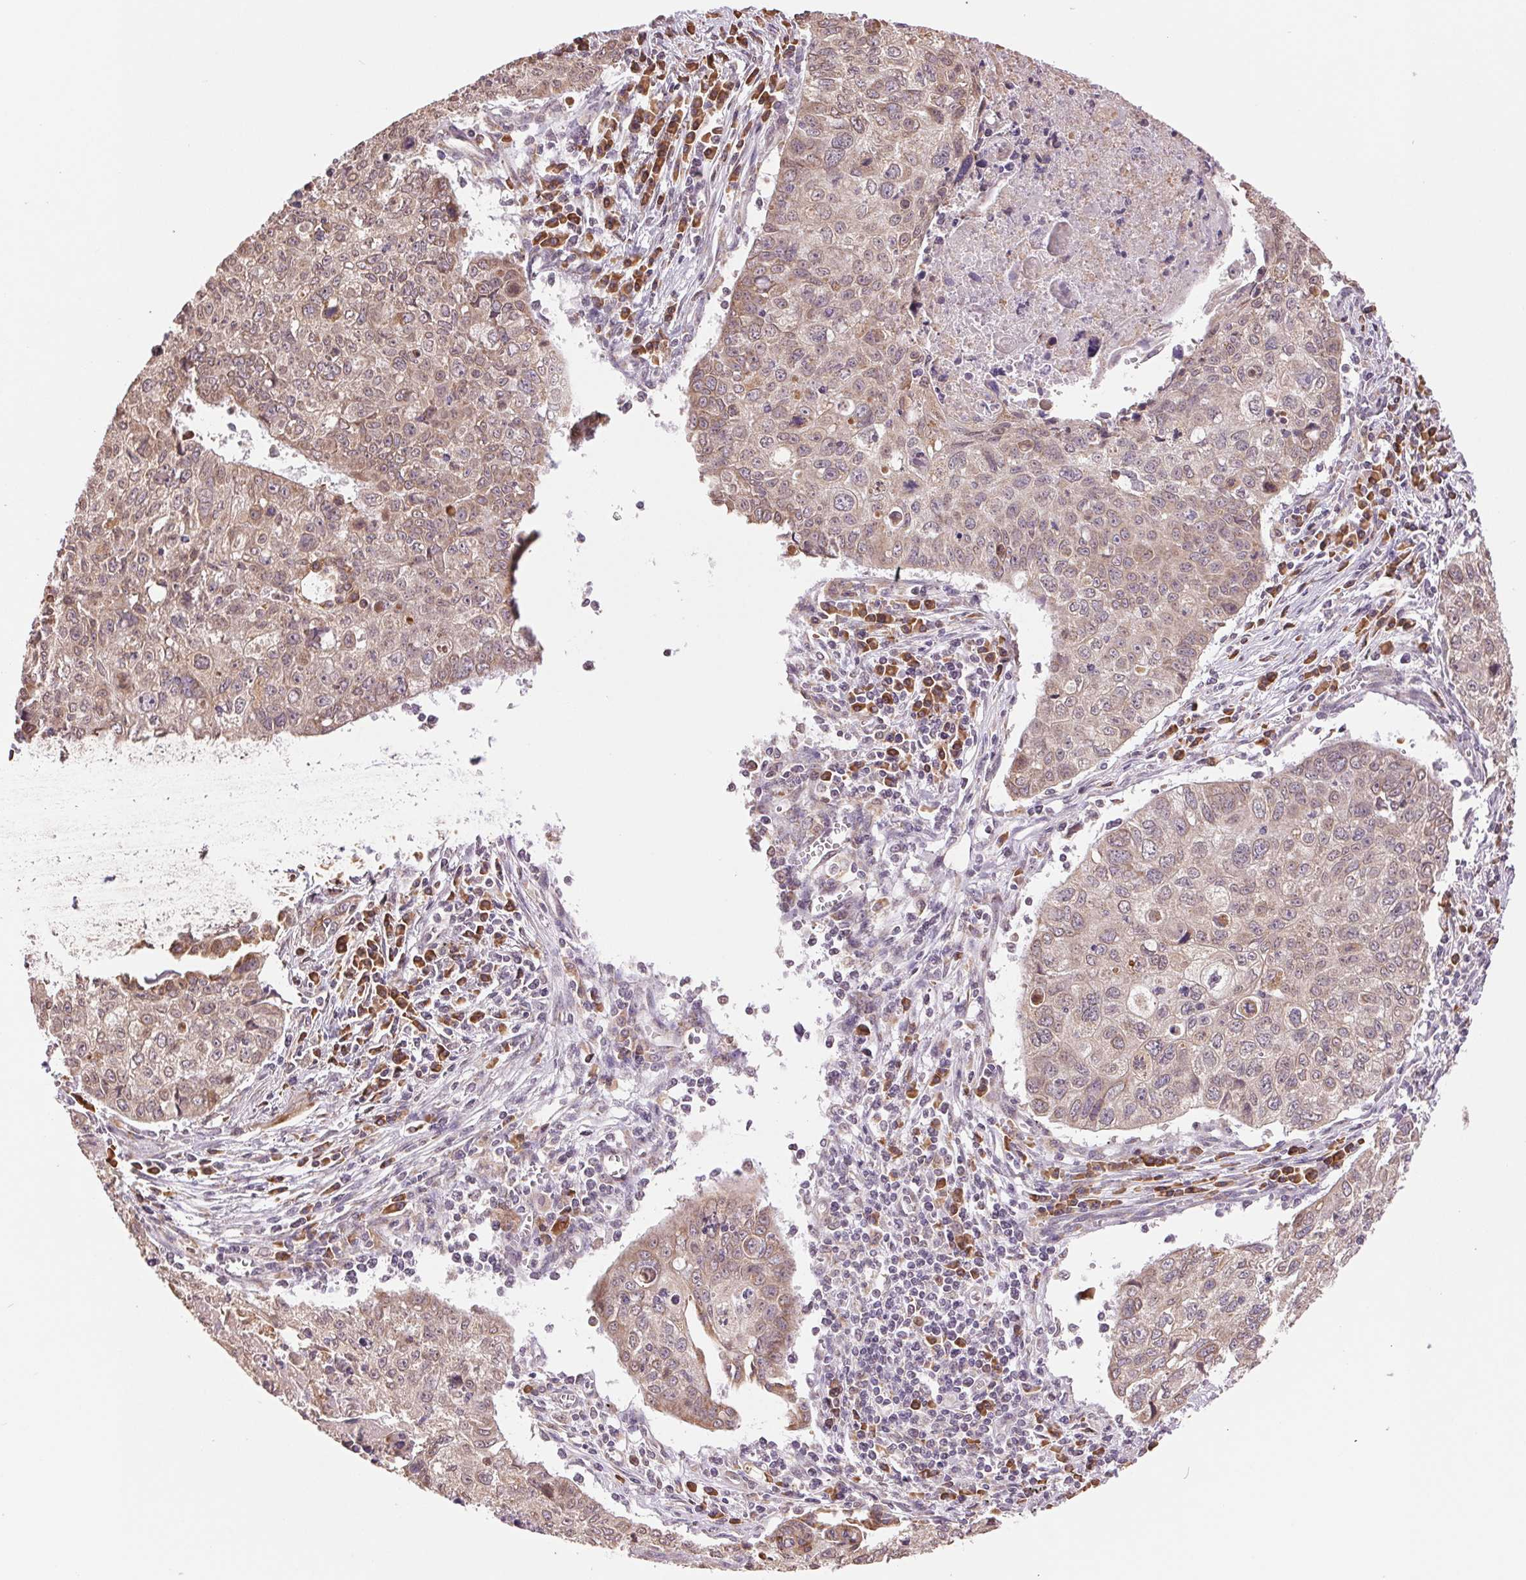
{"staining": {"intensity": "weak", "quantity": ">75%", "location": "cytoplasmic/membranous"}, "tissue": "lung cancer", "cell_type": "Tumor cells", "image_type": "cancer", "snomed": [{"axis": "morphology", "description": "Normal morphology"}, {"axis": "morphology", "description": "Aneuploidy"}, {"axis": "morphology", "description": "Squamous cell carcinoma, NOS"}, {"axis": "topography", "description": "Lymph node"}, {"axis": "topography", "description": "Lung"}], "caption": "Immunohistochemistry (IHC) image of human lung aneuploidy stained for a protein (brown), which exhibits low levels of weak cytoplasmic/membranous positivity in approximately >75% of tumor cells.", "gene": "RPN1", "patient": {"sex": "female", "age": 76}}